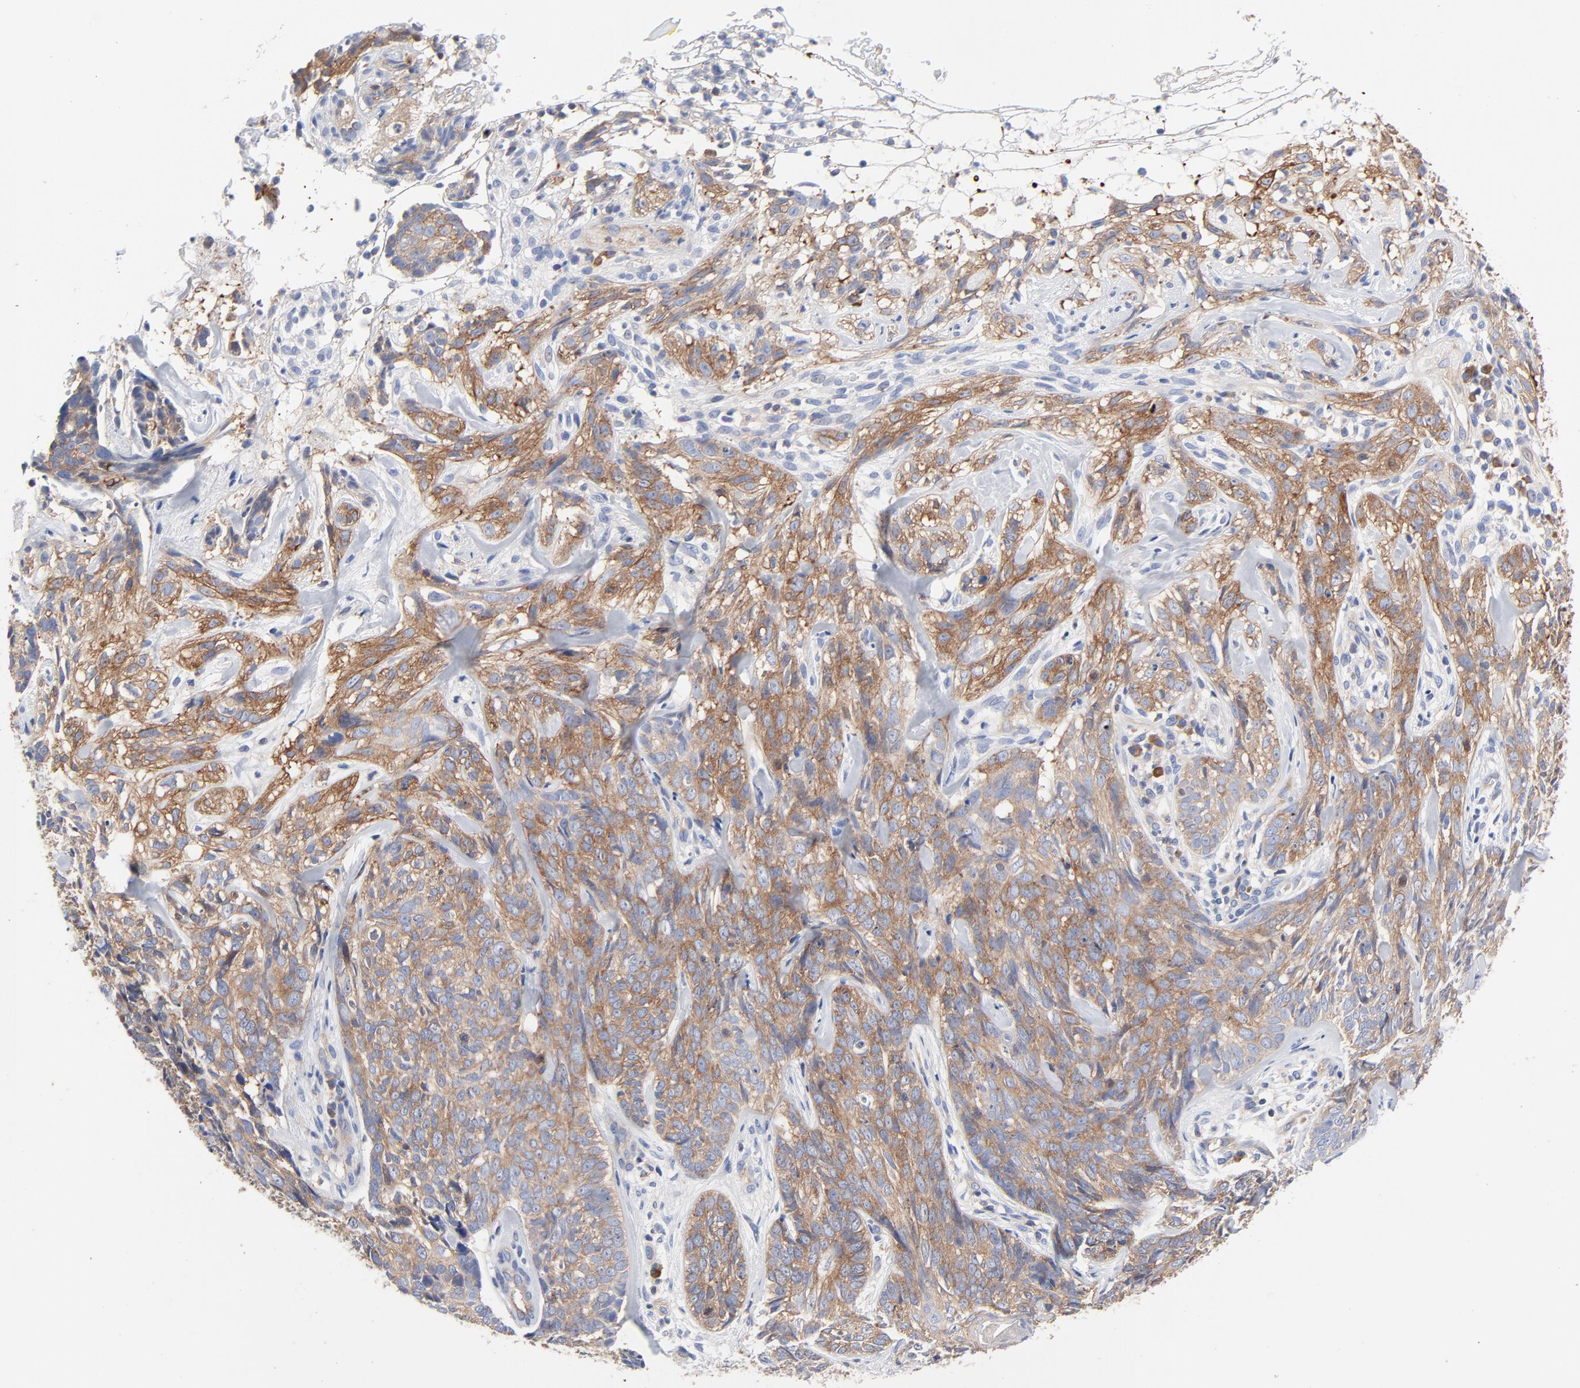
{"staining": {"intensity": "moderate", "quantity": ">75%", "location": "cytoplasmic/membranous"}, "tissue": "skin cancer", "cell_type": "Tumor cells", "image_type": "cancer", "snomed": [{"axis": "morphology", "description": "Basal cell carcinoma"}, {"axis": "topography", "description": "Skin"}], "caption": "Protein analysis of skin cancer (basal cell carcinoma) tissue displays moderate cytoplasmic/membranous staining in approximately >75% of tumor cells. (DAB (3,3'-diaminobenzidine) IHC with brightfield microscopy, high magnification).", "gene": "CD2AP", "patient": {"sex": "male", "age": 72}}